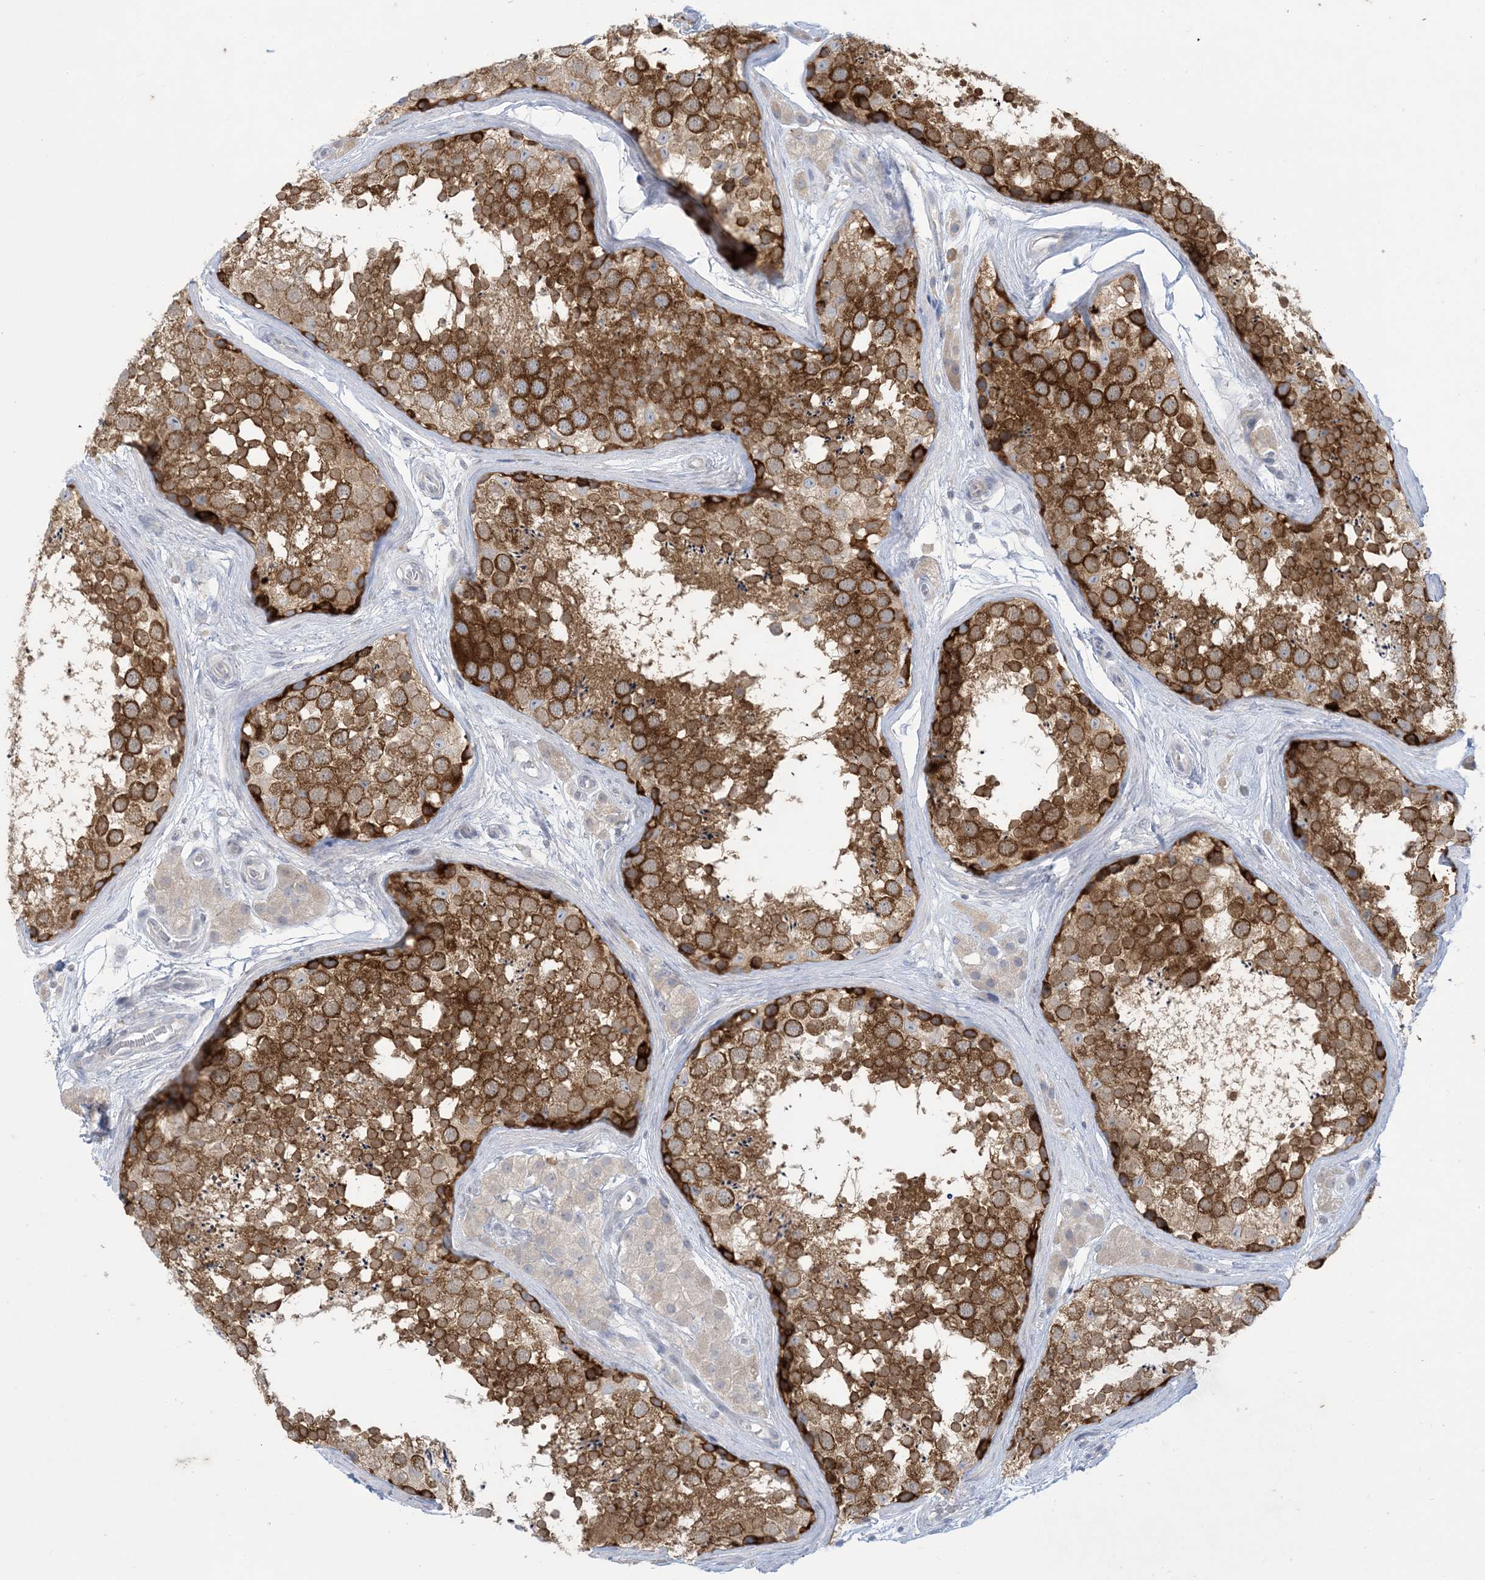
{"staining": {"intensity": "strong", "quantity": ">75%", "location": "cytoplasmic/membranous"}, "tissue": "testis", "cell_type": "Cells in seminiferous ducts", "image_type": "normal", "snomed": [{"axis": "morphology", "description": "Normal tissue, NOS"}, {"axis": "topography", "description": "Testis"}], "caption": "Testis stained with DAB (3,3'-diaminobenzidine) IHC exhibits high levels of strong cytoplasmic/membranous staining in approximately >75% of cells in seminiferous ducts. The protein of interest is shown in brown color, while the nuclei are stained blue.", "gene": "KIF3A", "patient": {"sex": "male", "age": 56}}